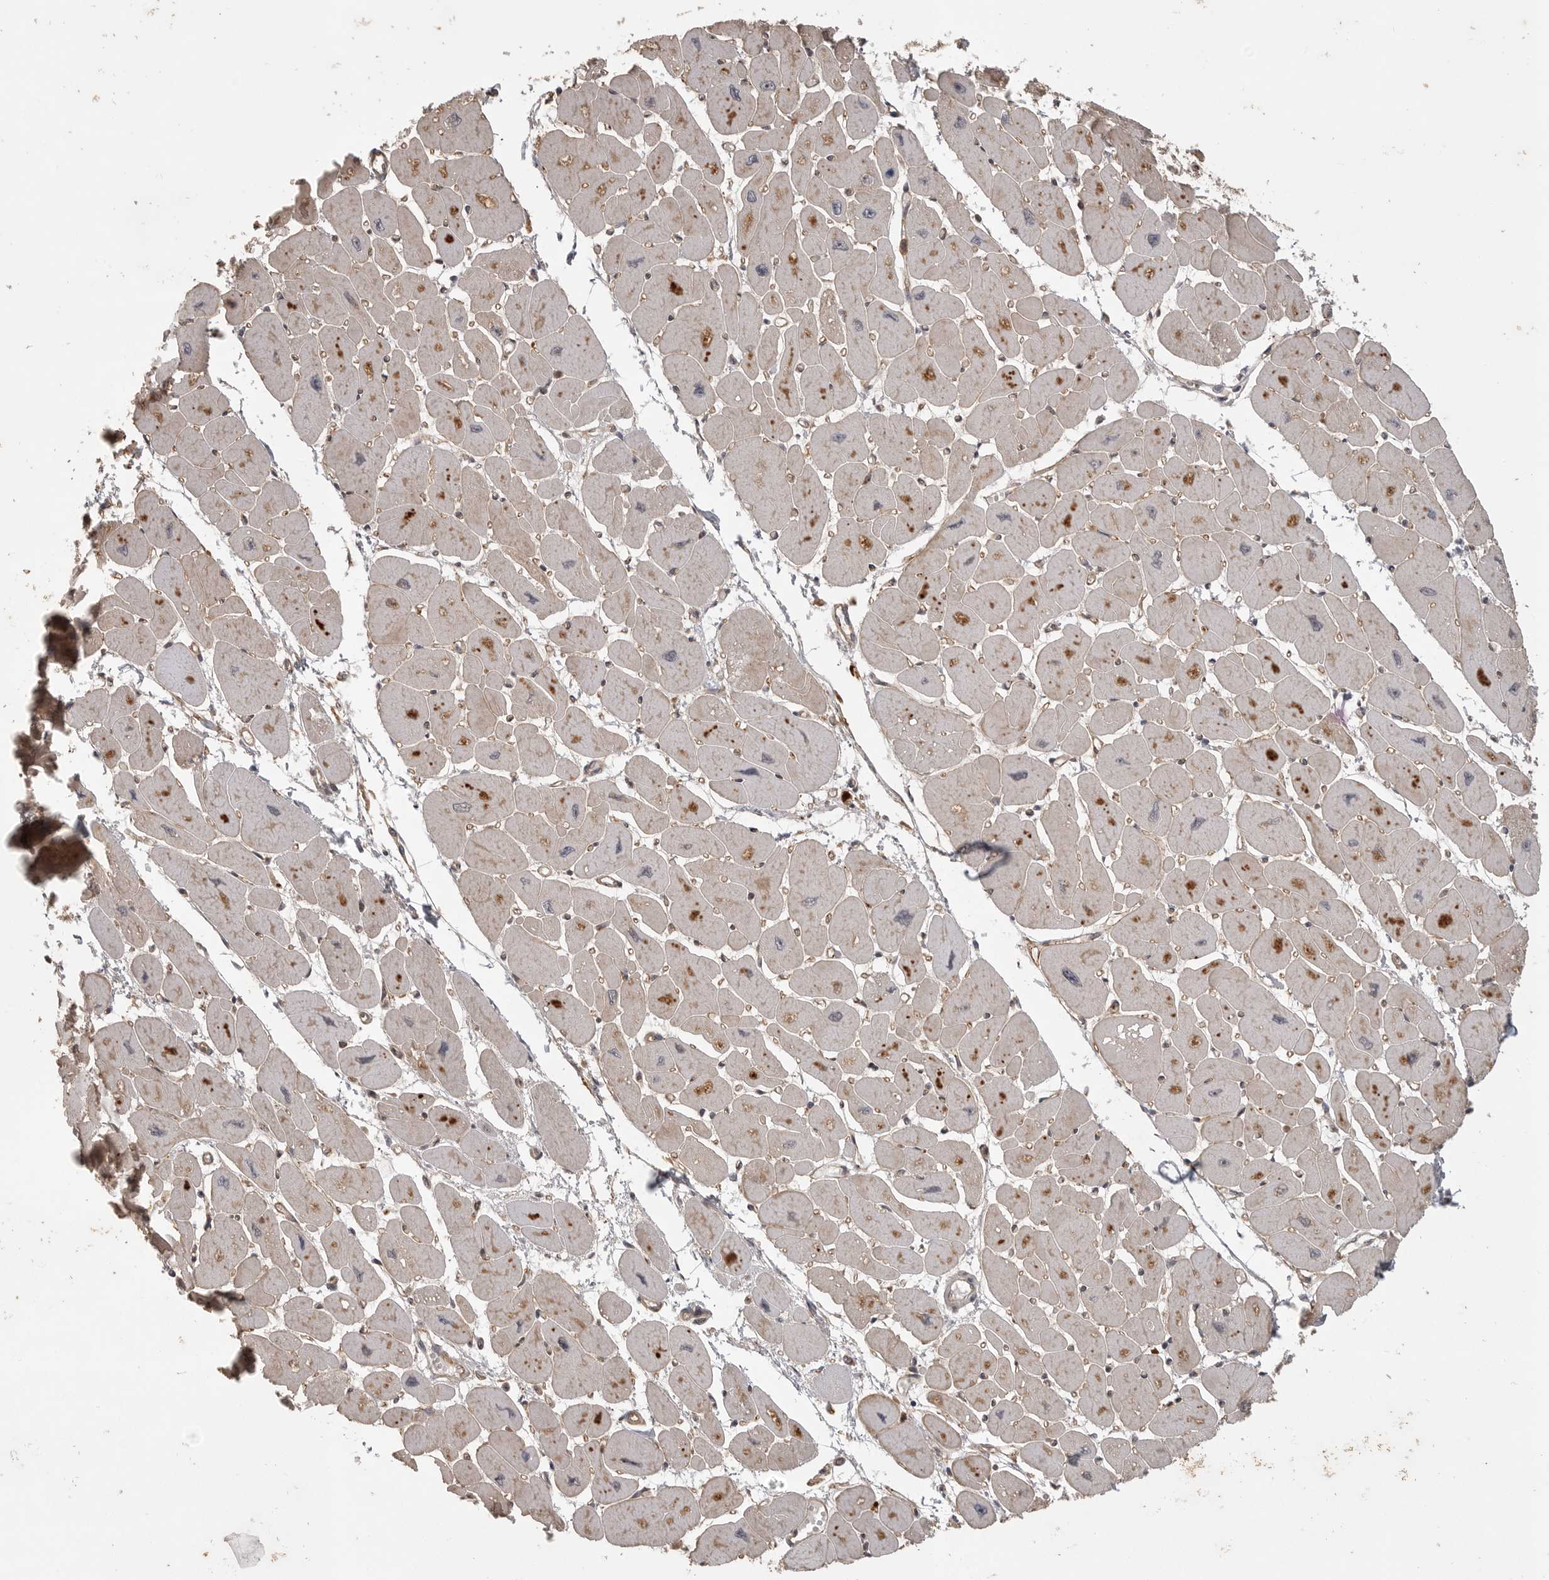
{"staining": {"intensity": "moderate", "quantity": "25%-75%", "location": "cytoplasmic/membranous"}, "tissue": "heart muscle", "cell_type": "Cardiomyocytes", "image_type": "normal", "snomed": [{"axis": "morphology", "description": "Normal tissue, NOS"}, {"axis": "topography", "description": "Heart"}], "caption": "Immunohistochemical staining of unremarkable human heart muscle demonstrates 25%-75% levels of moderate cytoplasmic/membranous protein staining in approximately 25%-75% of cardiomyocytes.", "gene": "ZNF232", "patient": {"sex": "female", "age": 54}}